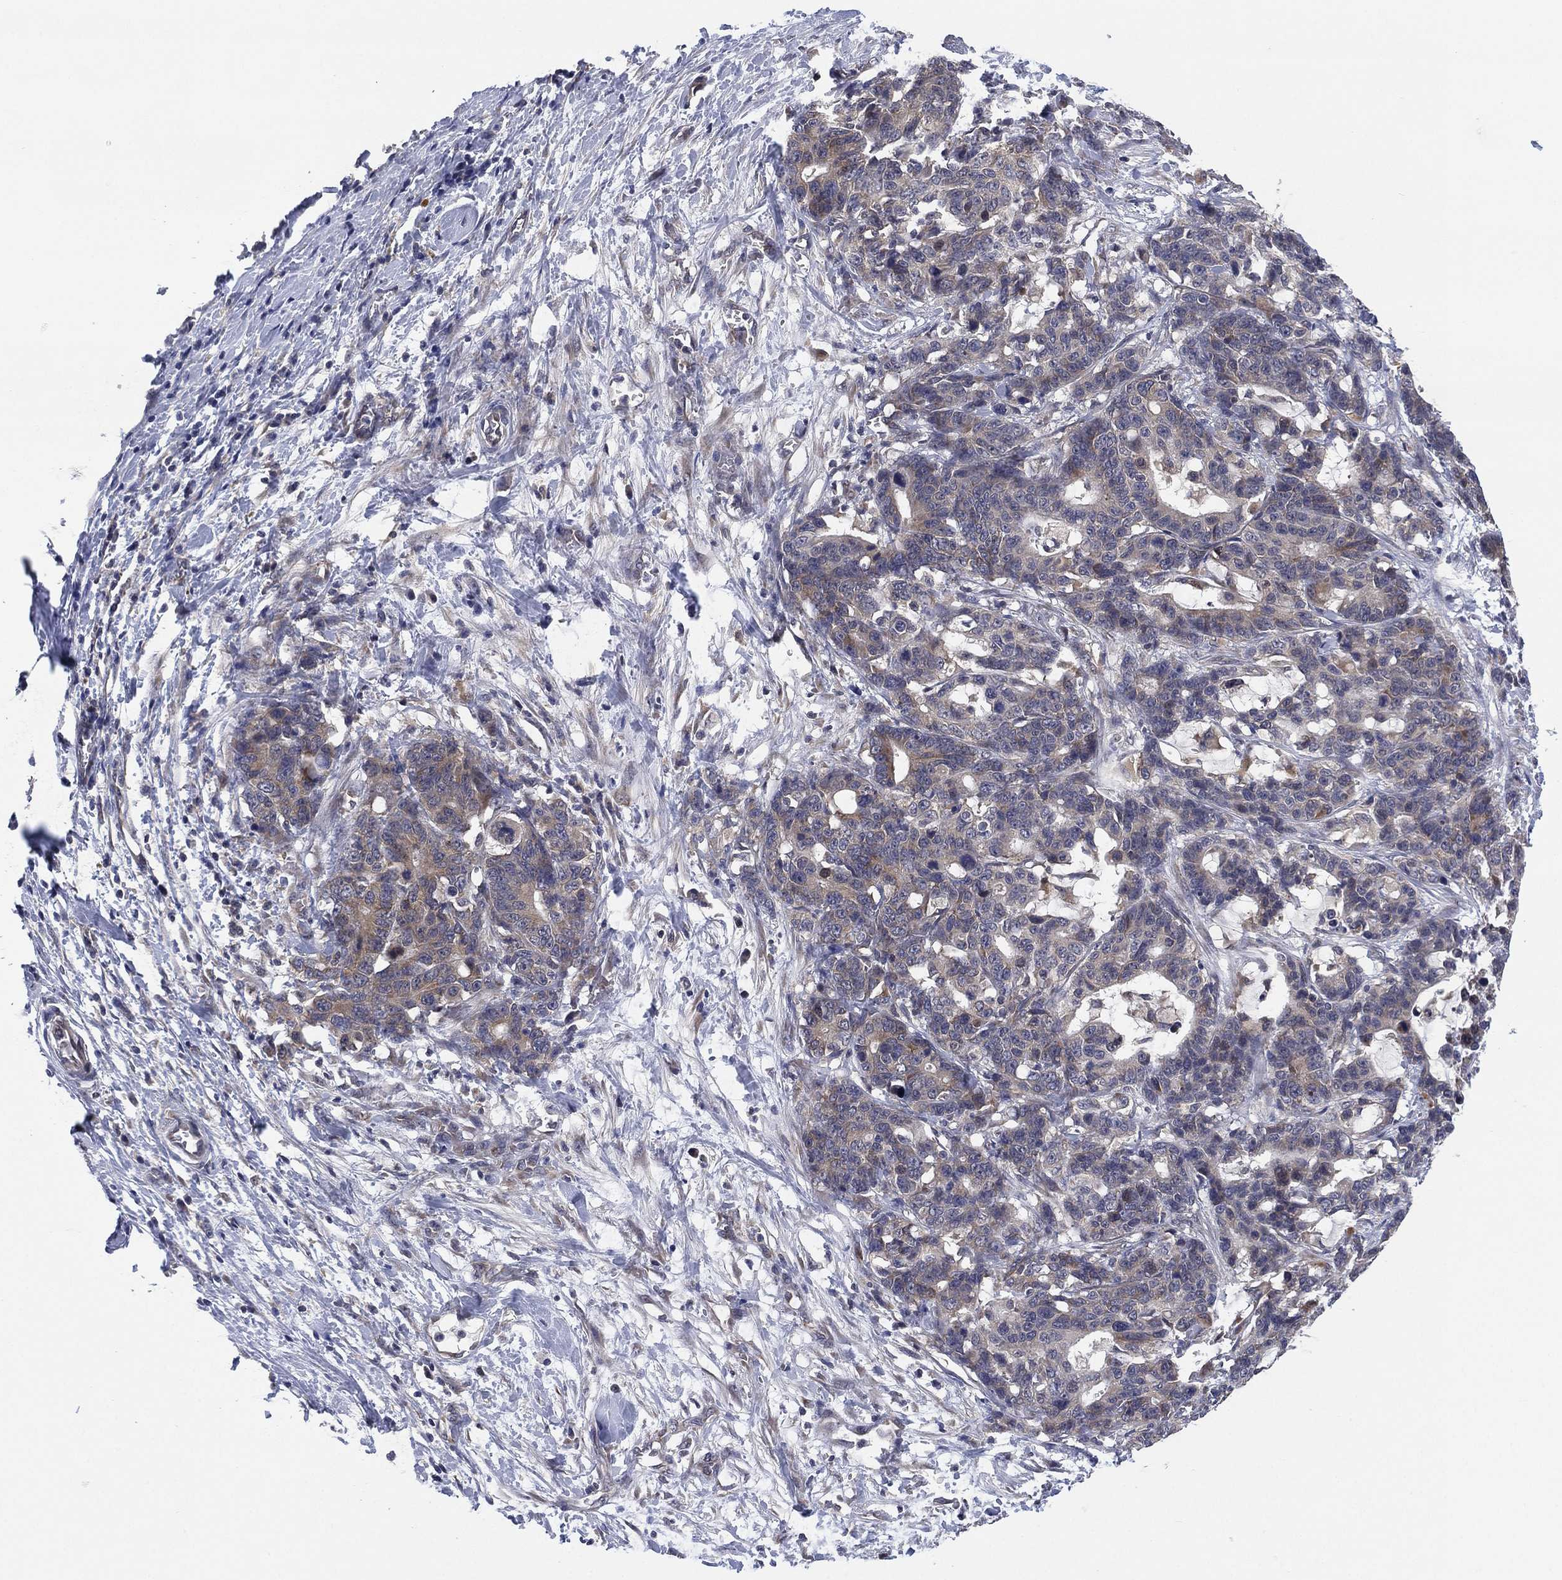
{"staining": {"intensity": "weak", "quantity": "<25%", "location": "cytoplasmic/membranous"}, "tissue": "stomach cancer", "cell_type": "Tumor cells", "image_type": "cancer", "snomed": [{"axis": "morphology", "description": "Normal tissue, NOS"}, {"axis": "morphology", "description": "Adenocarcinoma, NOS"}, {"axis": "topography", "description": "Stomach"}], "caption": "Immunohistochemical staining of stomach cancer (adenocarcinoma) demonstrates no significant positivity in tumor cells.", "gene": "SELENOO", "patient": {"sex": "female", "age": 64}}